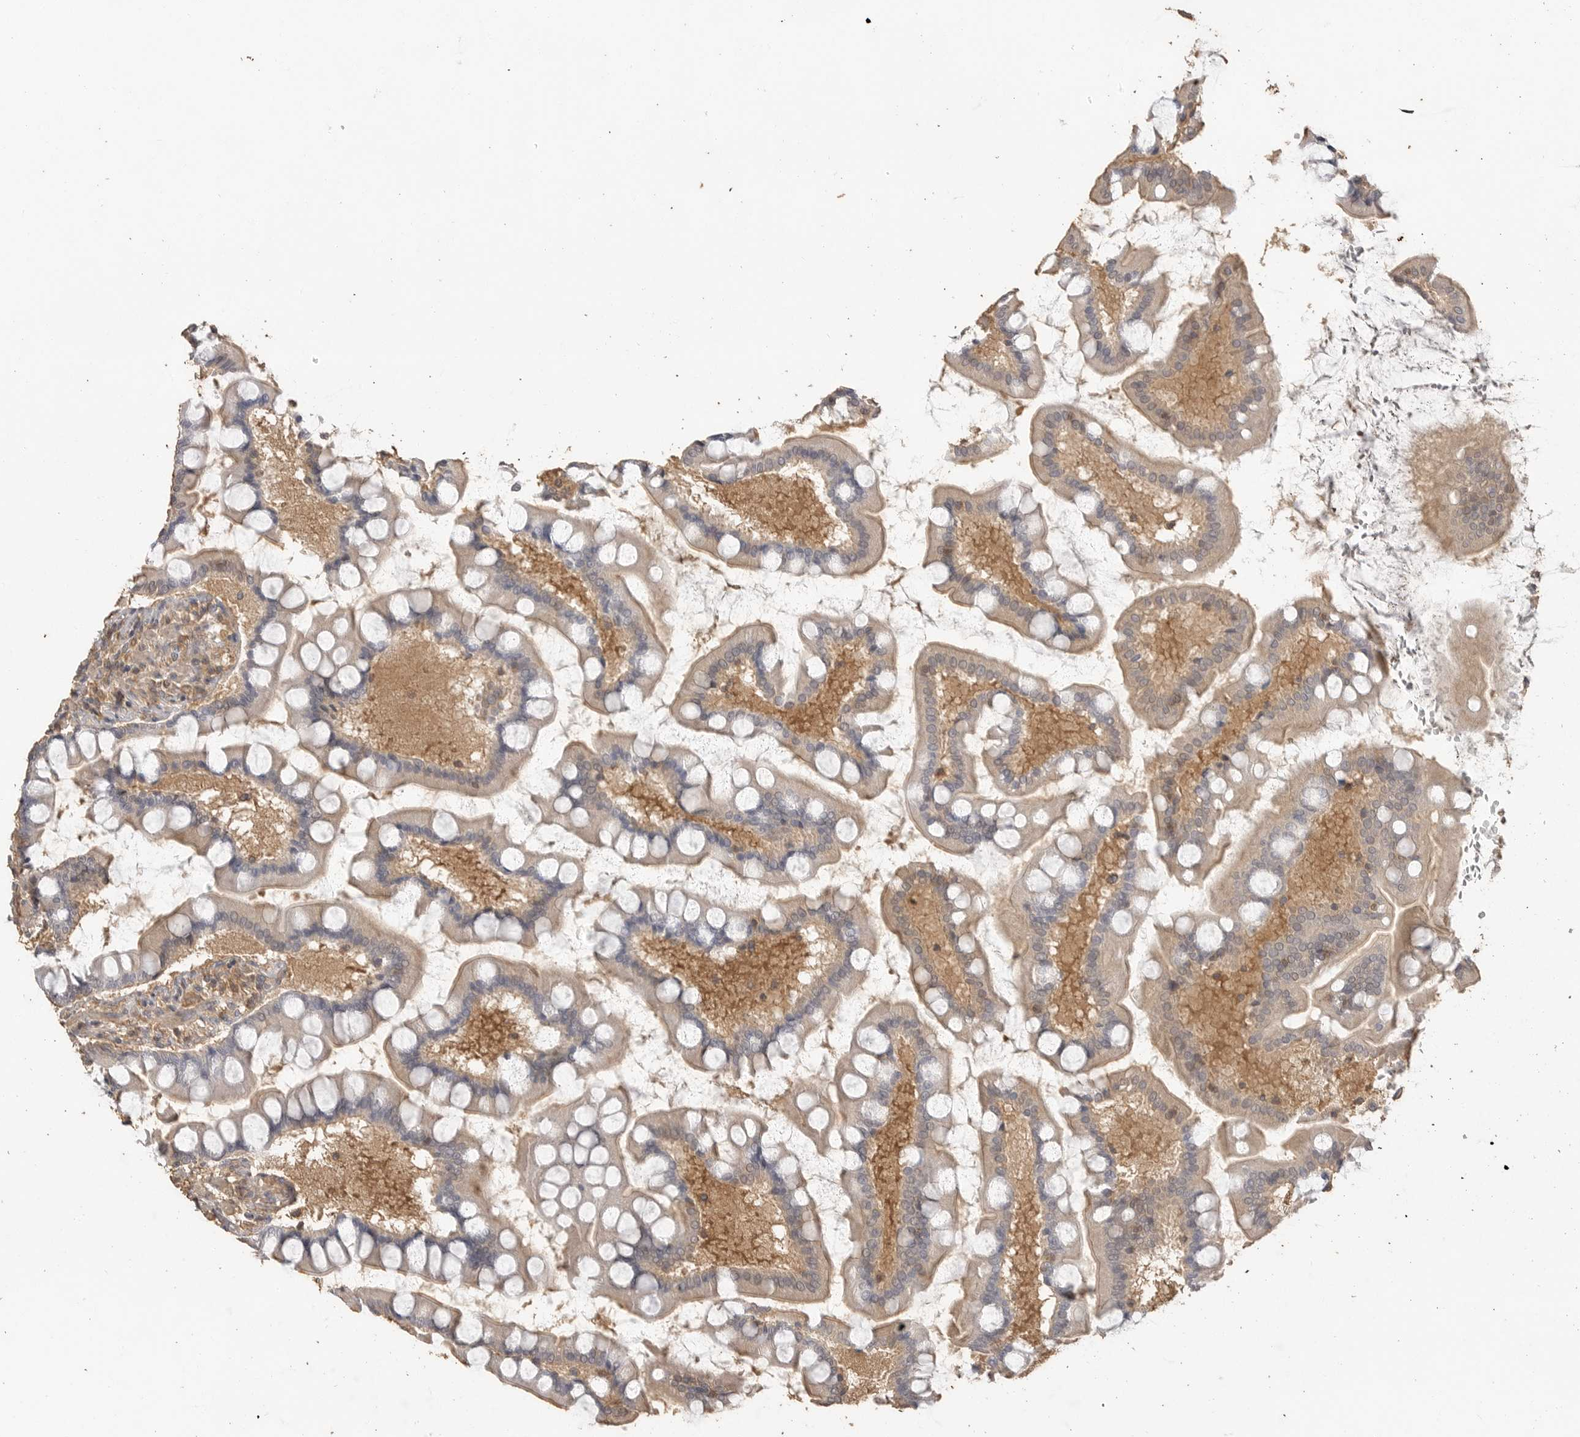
{"staining": {"intensity": "weak", "quantity": ">75%", "location": "cytoplasmic/membranous"}, "tissue": "small intestine", "cell_type": "Glandular cells", "image_type": "normal", "snomed": [{"axis": "morphology", "description": "Normal tissue, NOS"}, {"axis": "topography", "description": "Small intestine"}], "caption": "This micrograph reveals immunohistochemistry staining of unremarkable small intestine, with low weak cytoplasmic/membranous staining in approximately >75% of glandular cells.", "gene": "MAP2K1", "patient": {"sex": "male", "age": 41}}